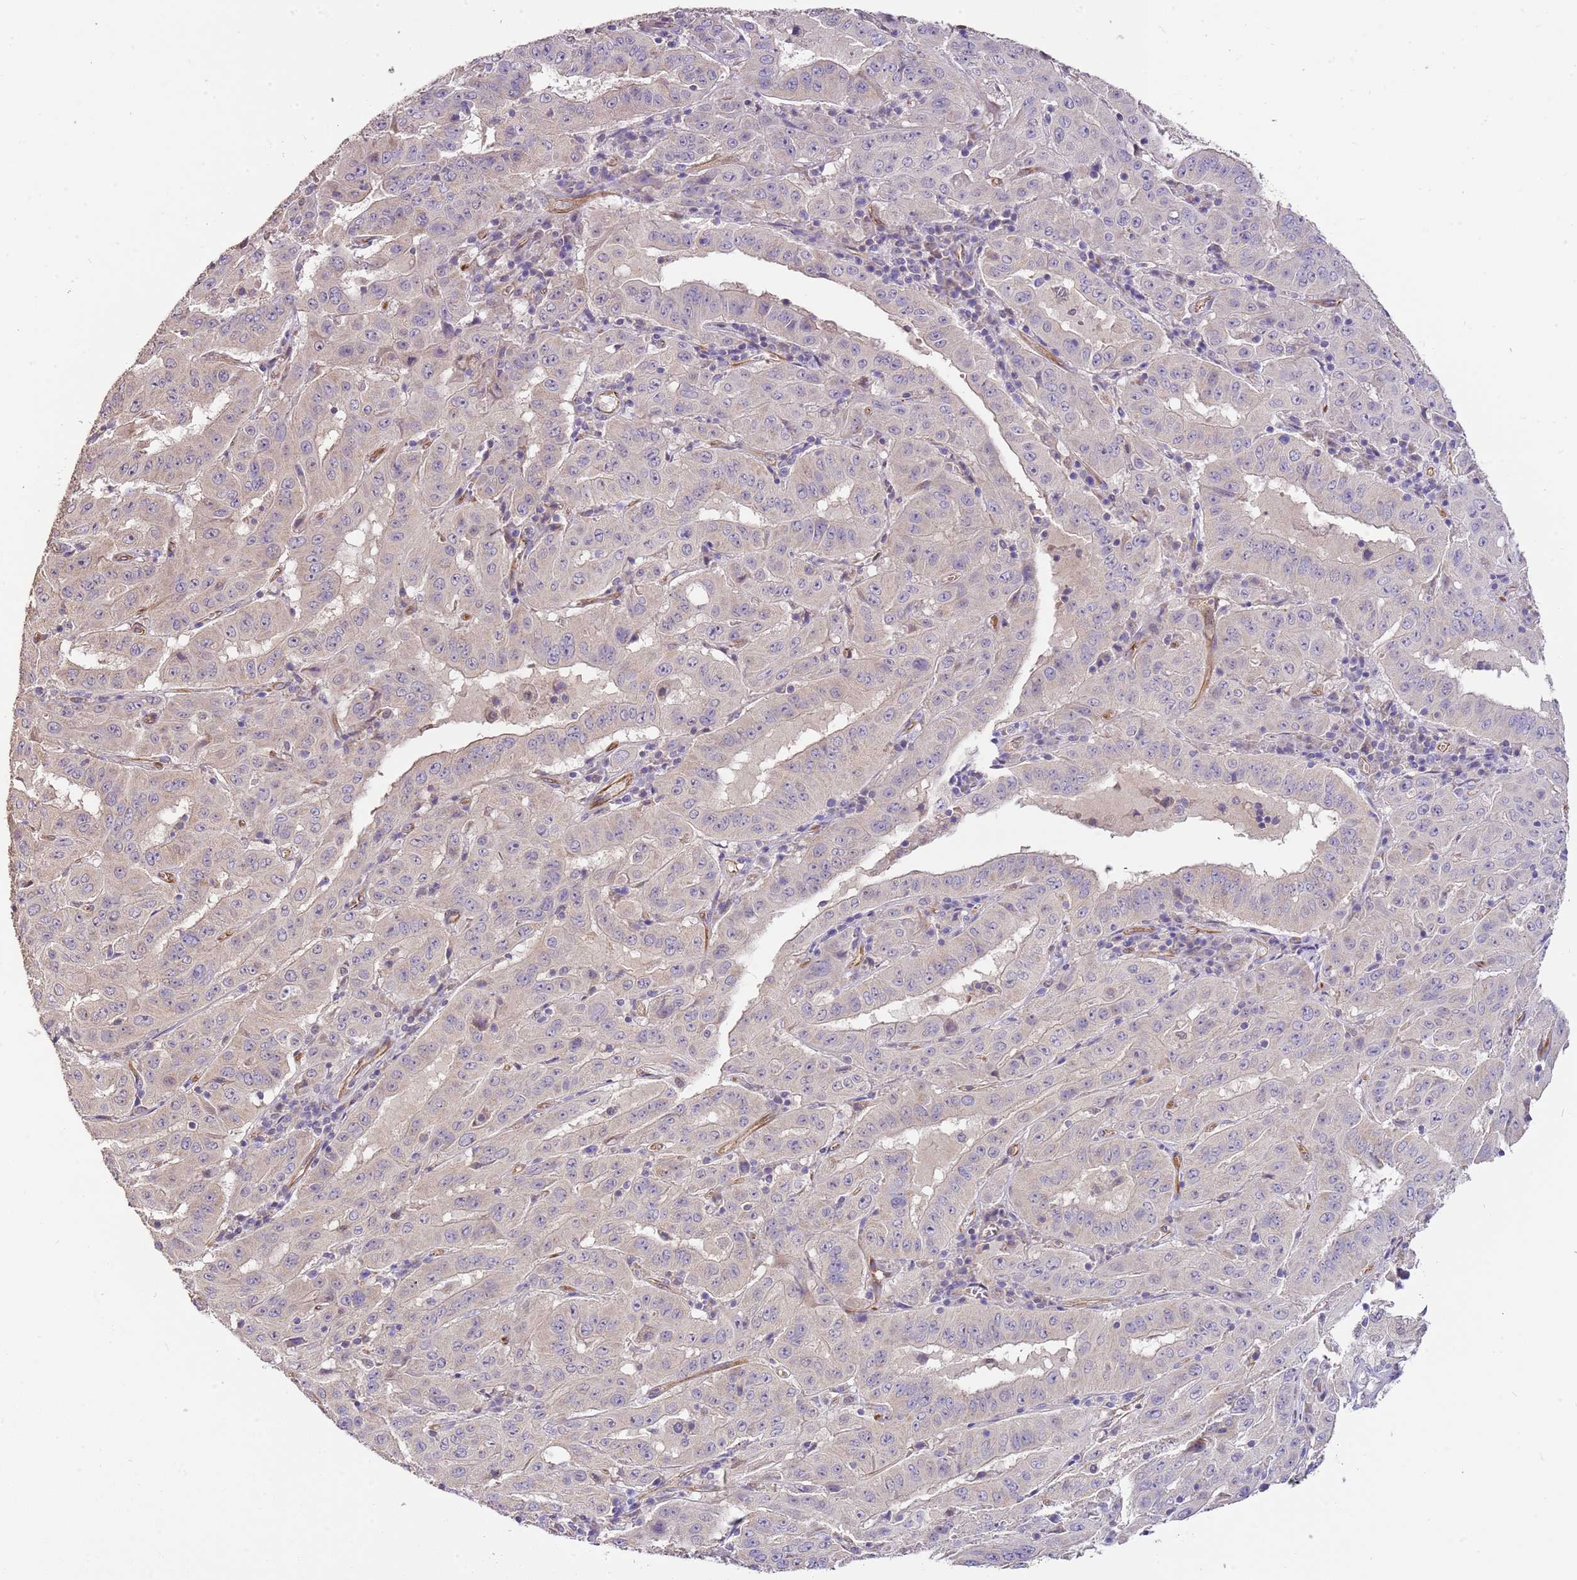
{"staining": {"intensity": "negative", "quantity": "none", "location": "none"}, "tissue": "pancreatic cancer", "cell_type": "Tumor cells", "image_type": "cancer", "snomed": [{"axis": "morphology", "description": "Adenocarcinoma, NOS"}, {"axis": "topography", "description": "Pancreas"}], "caption": "DAB immunohistochemical staining of human pancreatic cancer (adenocarcinoma) shows no significant positivity in tumor cells.", "gene": "DOCK9", "patient": {"sex": "male", "age": 63}}